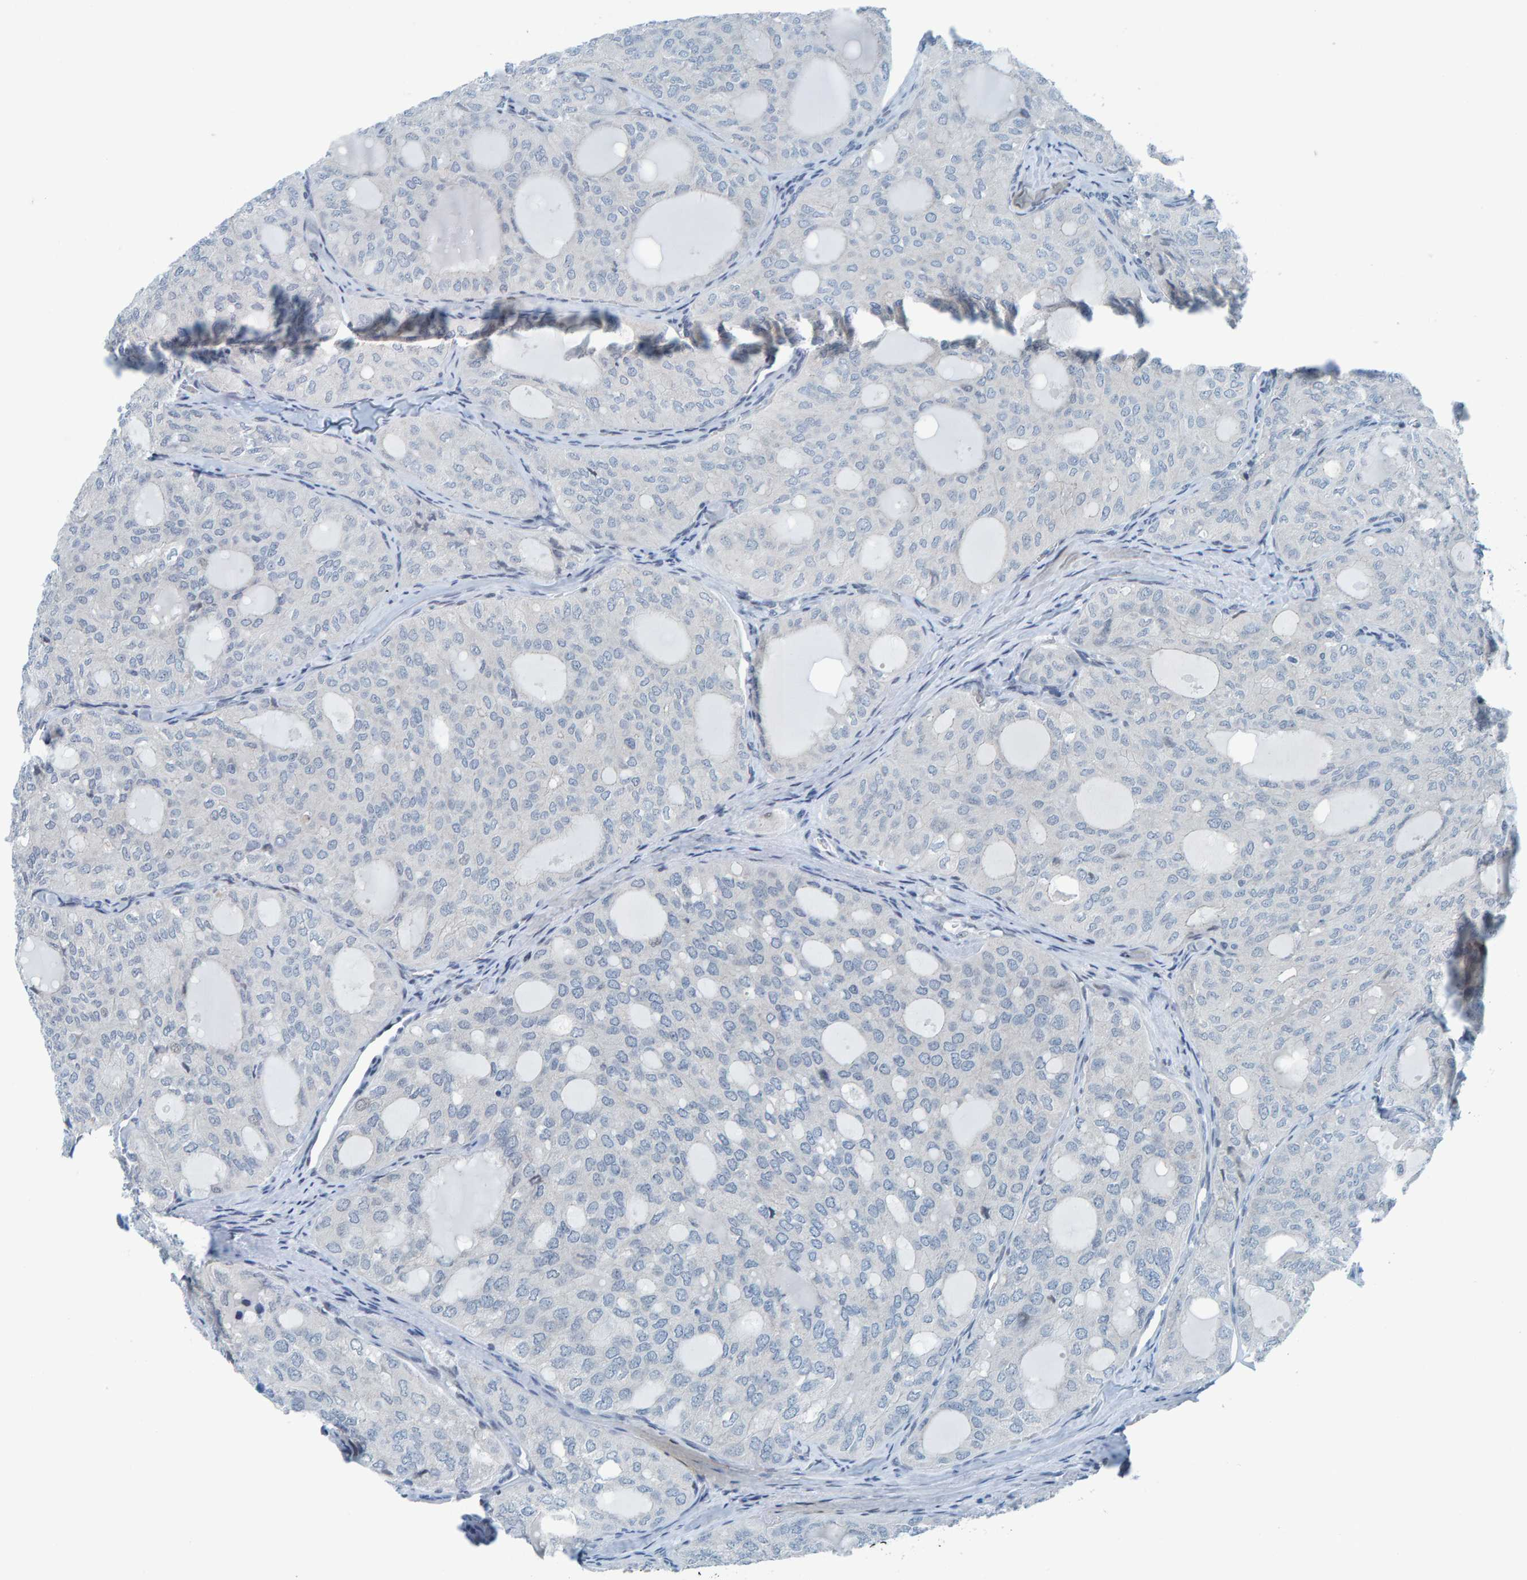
{"staining": {"intensity": "negative", "quantity": "none", "location": "none"}, "tissue": "thyroid cancer", "cell_type": "Tumor cells", "image_type": "cancer", "snomed": [{"axis": "morphology", "description": "Follicular adenoma carcinoma, NOS"}, {"axis": "topography", "description": "Thyroid gland"}], "caption": "A histopathology image of human follicular adenoma carcinoma (thyroid) is negative for staining in tumor cells.", "gene": "CNP", "patient": {"sex": "male", "age": 75}}